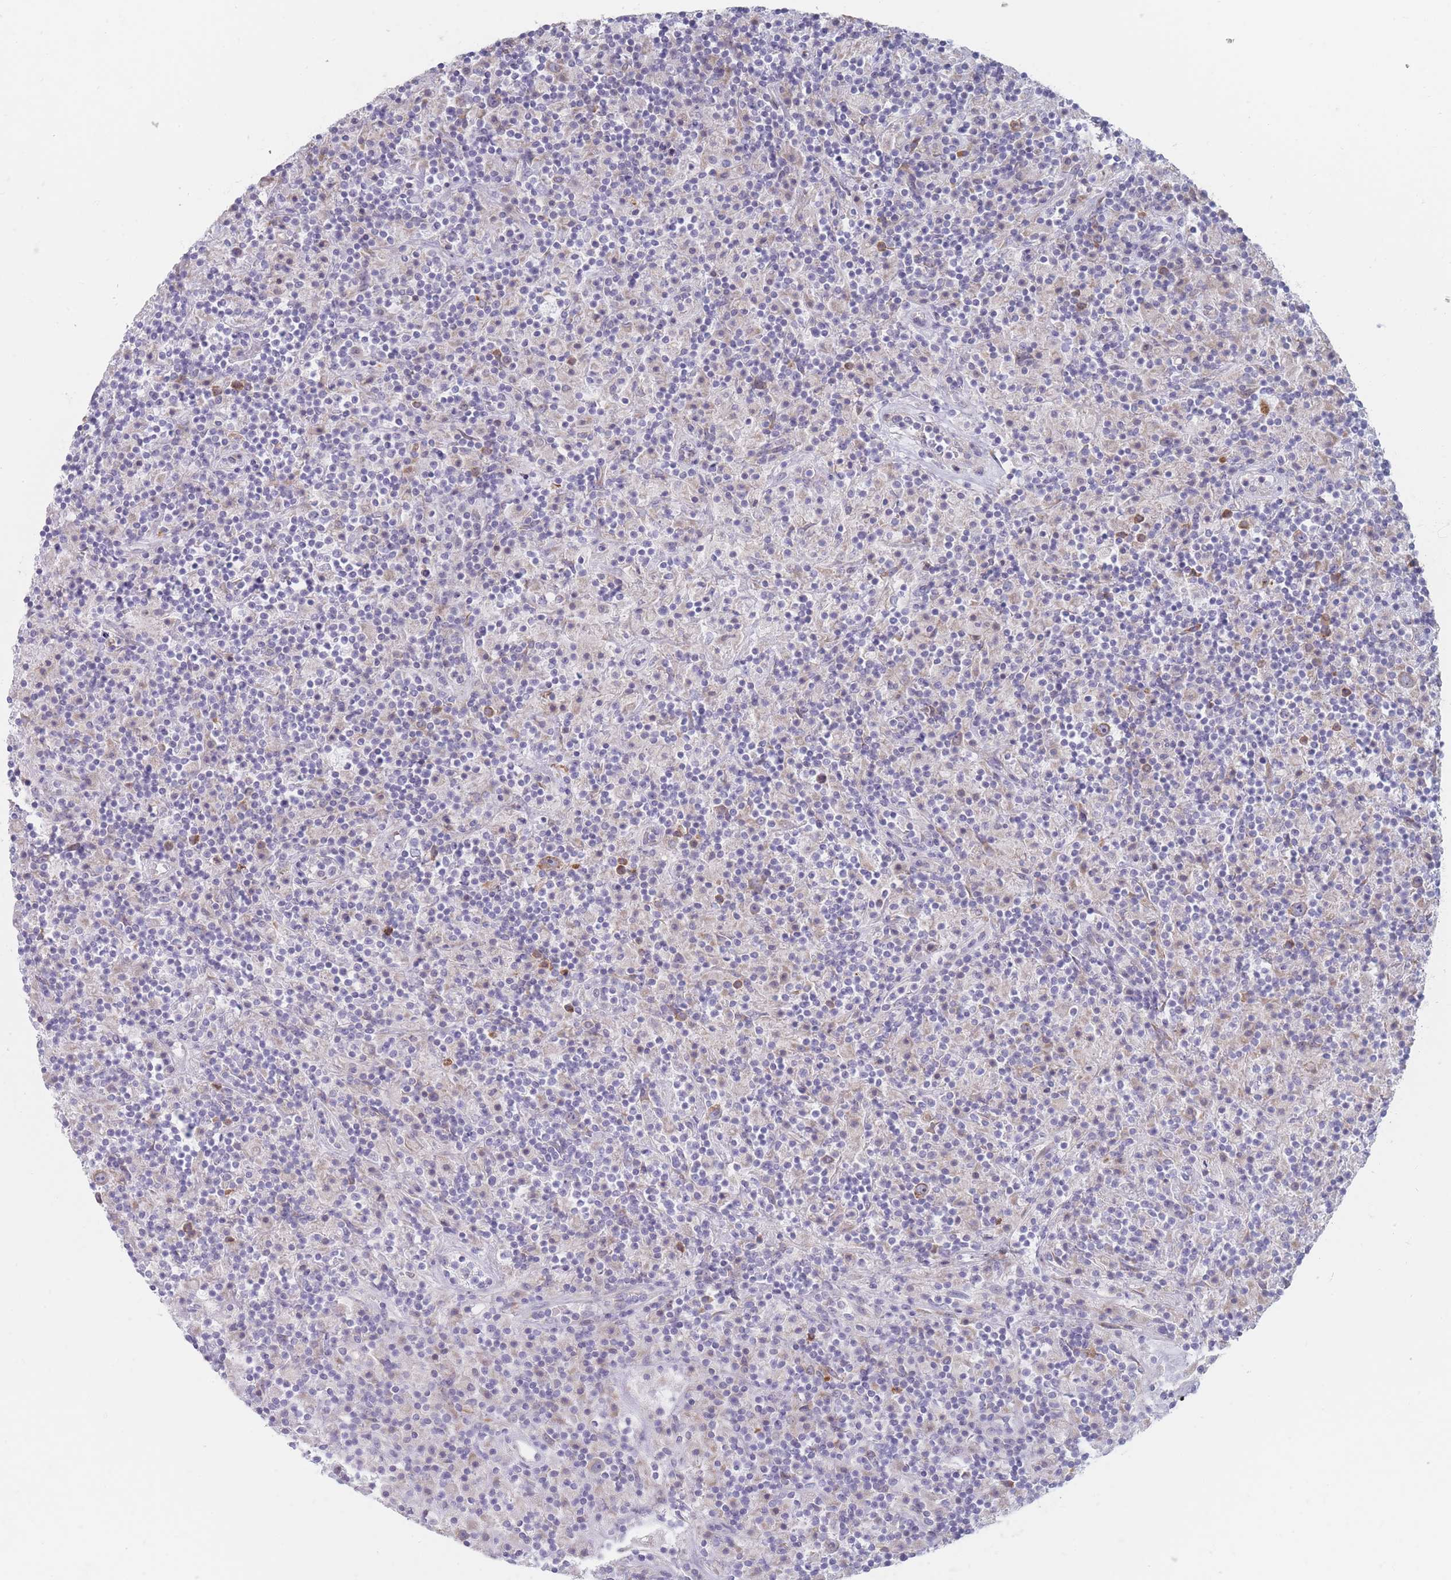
{"staining": {"intensity": "weak", "quantity": "25%-75%", "location": "cytoplasmic/membranous"}, "tissue": "lymphoma", "cell_type": "Tumor cells", "image_type": "cancer", "snomed": [{"axis": "morphology", "description": "Hodgkin's disease, NOS"}, {"axis": "topography", "description": "Lymph node"}], "caption": "DAB immunohistochemical staining of lymphoma exhibits weak cytoplasmic/membranous protein expression in approximately 25%-75% of tumor cells. The staining was performed using DAB to visualize the protein expression in brown, while the nuclei were stained in blue with hematoxylin (Magnification: 20x).", "gene": "SPATS1", "patient": {"sex": "male", "age": 70}}